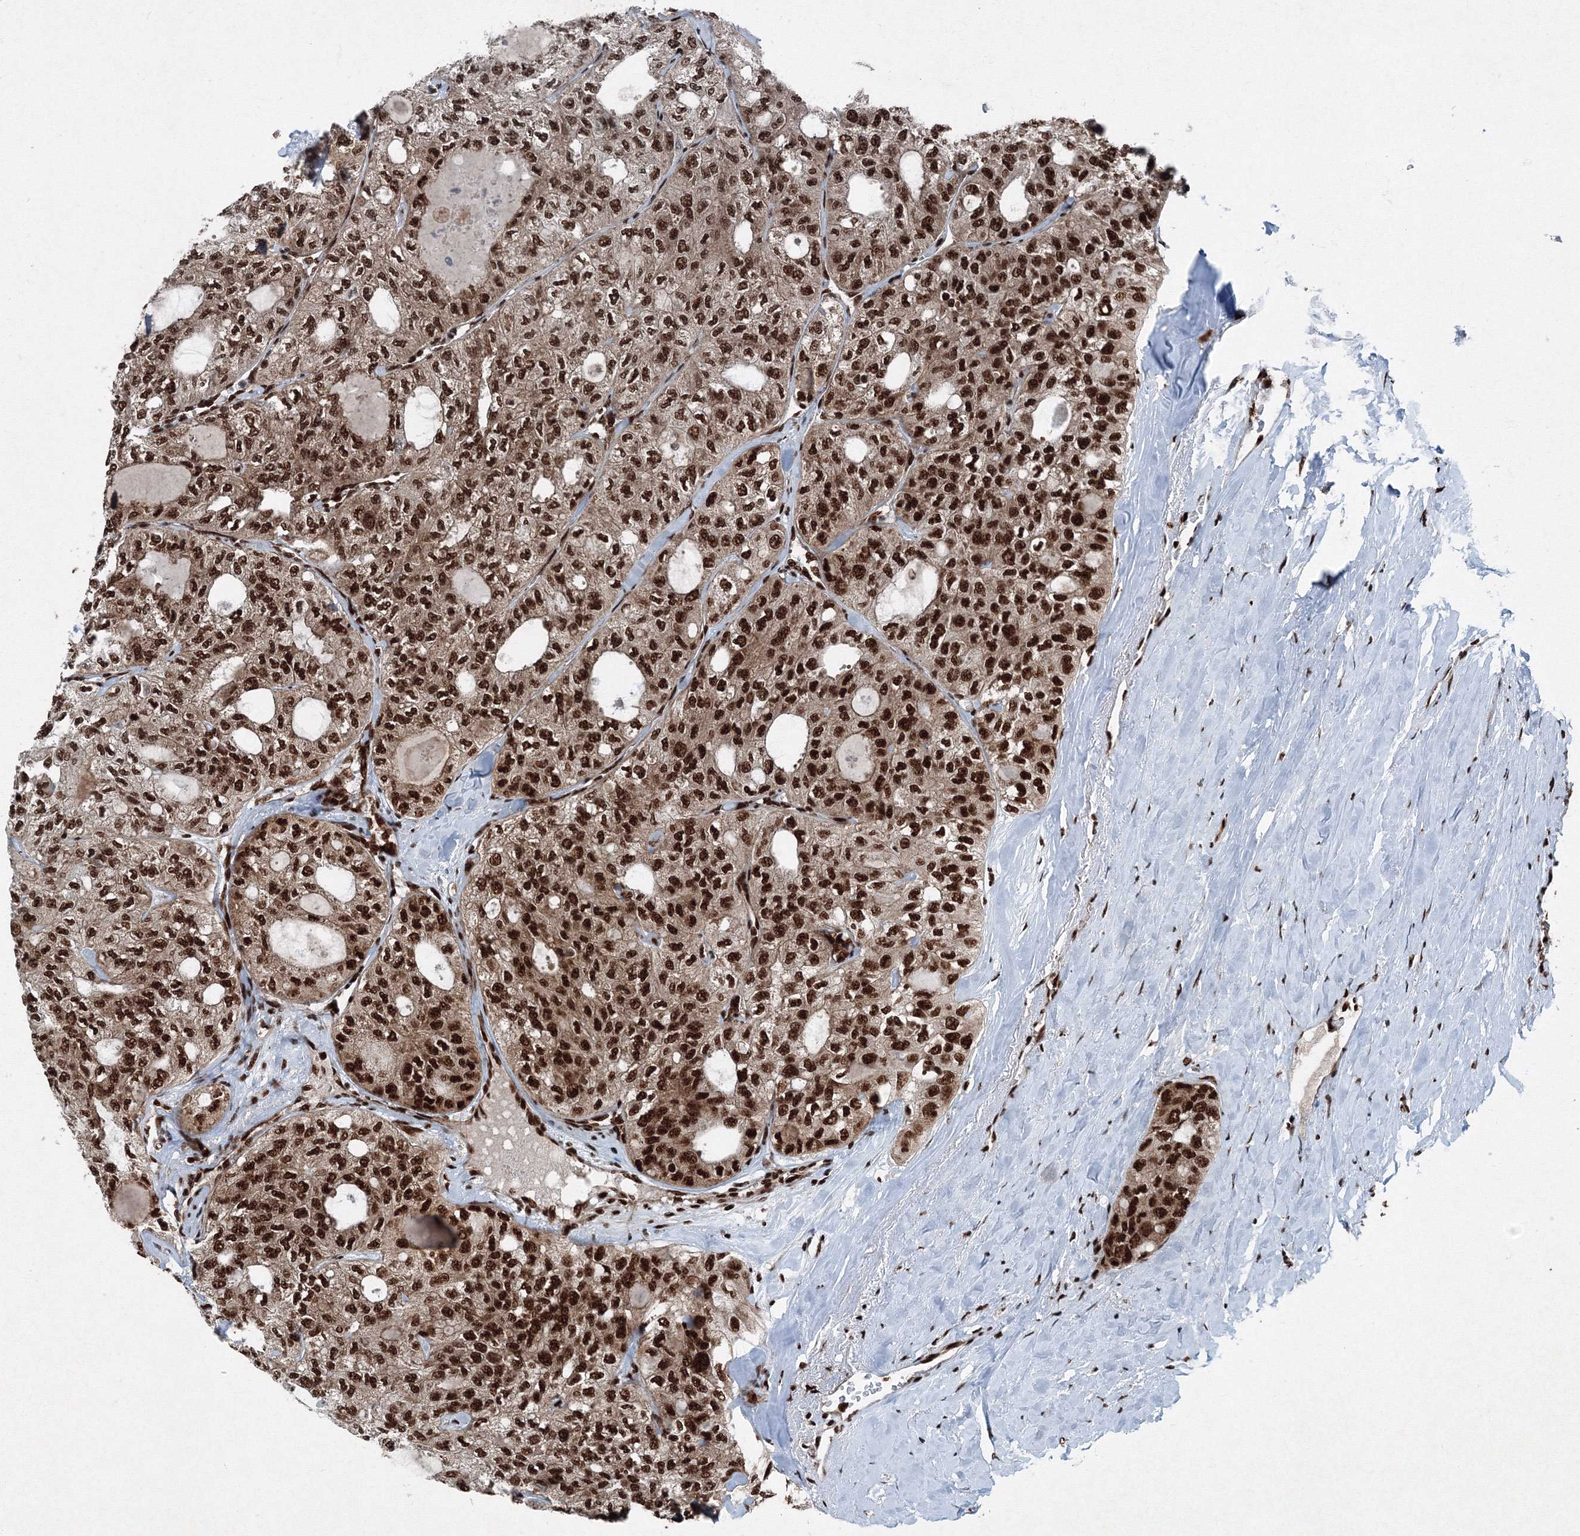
{"staining": {"intensity": "strong", "quantity": ">75%", "location": "nuclear"}, "tissue": "thyroid cancer", "cell_type": "Tumor cells", "image_type": "cancer", "snomed": [{"axis": "morphology", "description": "Follicular adenoma carcinoma, NOS"}, {"axis": "topography", "description": "Thyroid gland"}], "caption": "Thyroid cancer (follicular adenoma carcinoma) was stained to show a protein in brown. There is high levels of strong nuclear positivity in approximately >75% of tumor cells. The protein of interest is shown in brown color, while the nuclei are stained blue.", "gene": "SNRPC", "patient": {"sex": "male", "age": 75}}